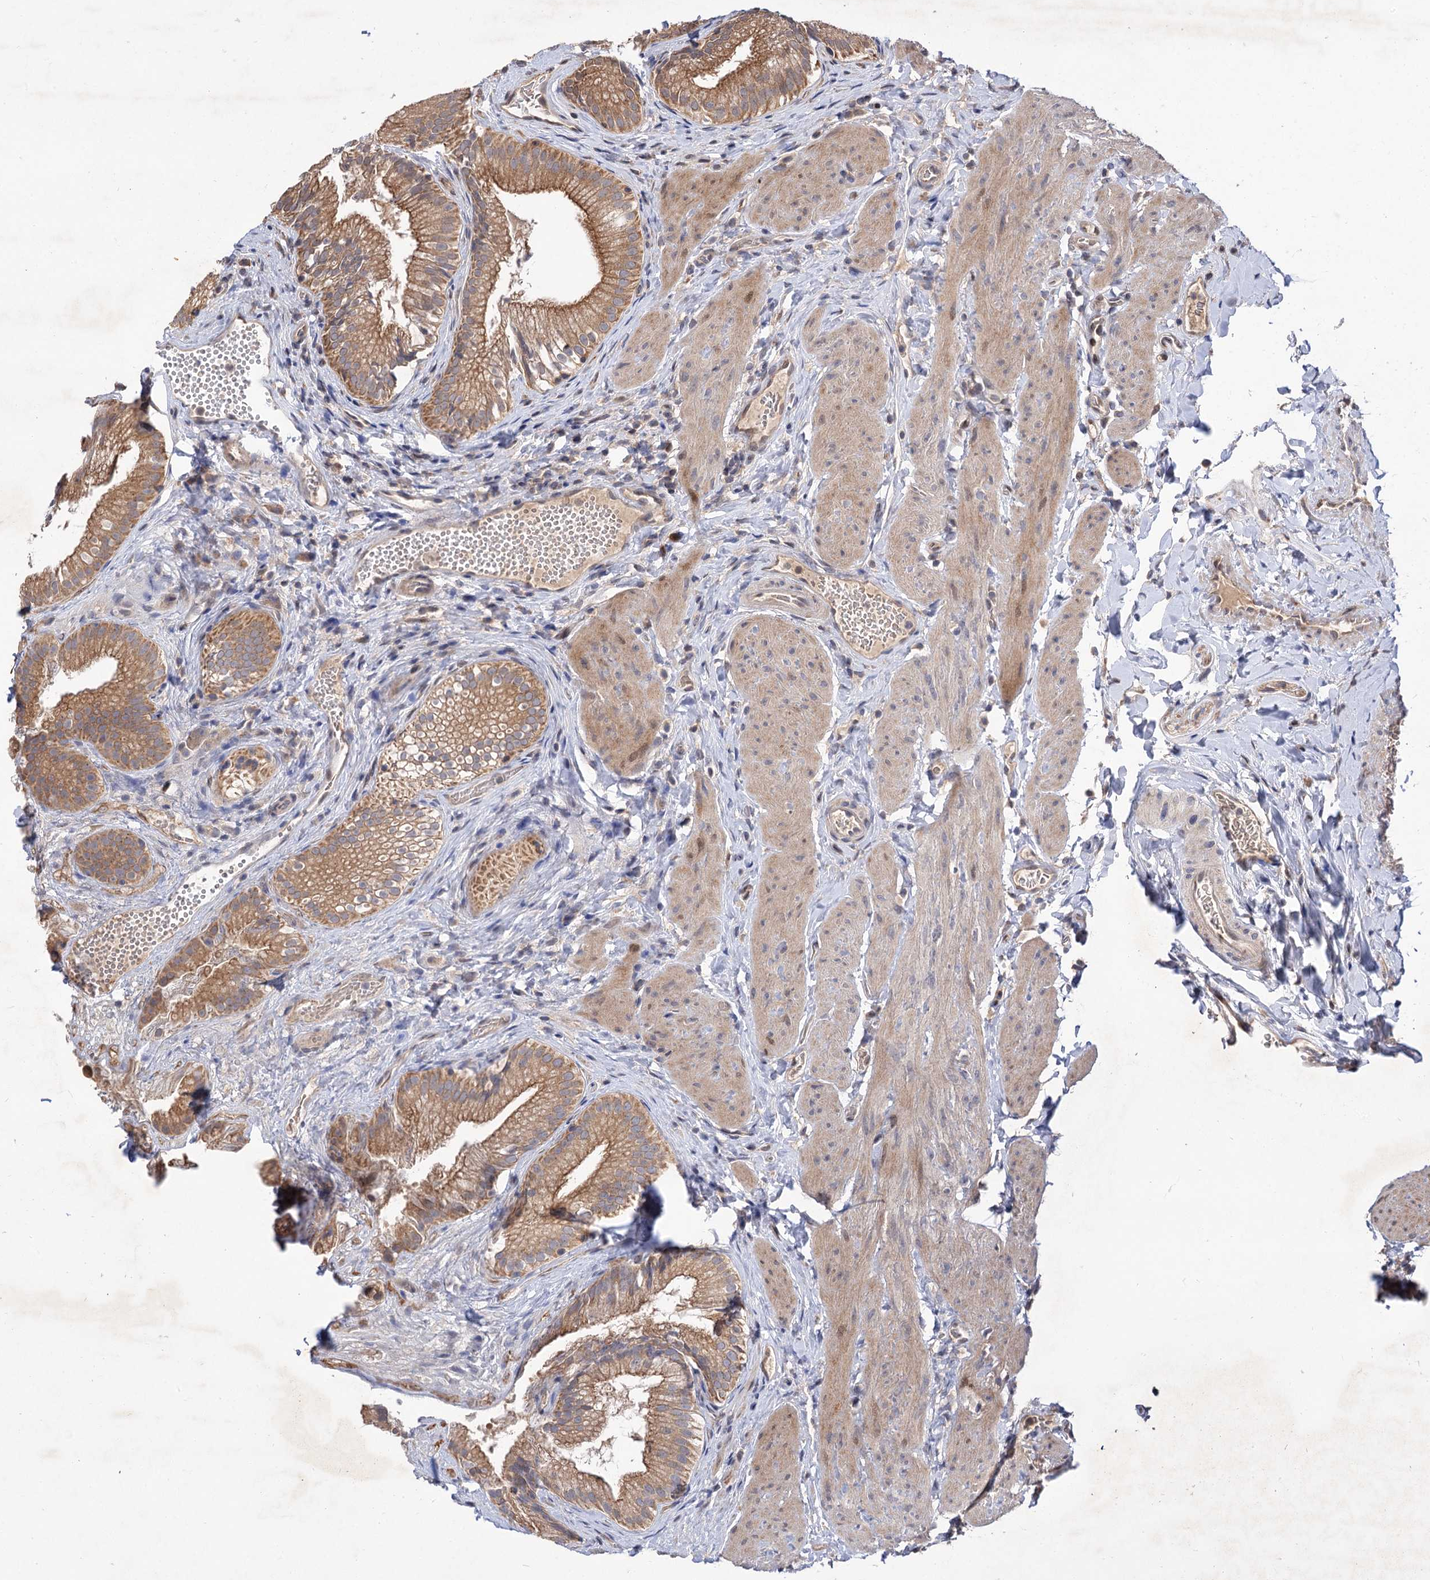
{"staining": {"intensity": "moderate", "quantity": ">75%", "location": "cytoplasmic/membranous"}, "tissue": "gallbladder", "cell_type": "Glandular cells", "image_type": "normal", "snomed": [{"axis": "morphology", "description": "Normal tissue, NOS"}, {"axis": "topography", "description": "Gallbladder"}], "caption": "A medium amount of moderate cytoplasmic/membranous staining is present in about >75% of glandular cells in benign gallbladder.", "gene": "FBXW8", "patient": {"sex": "female", "age": 30}}